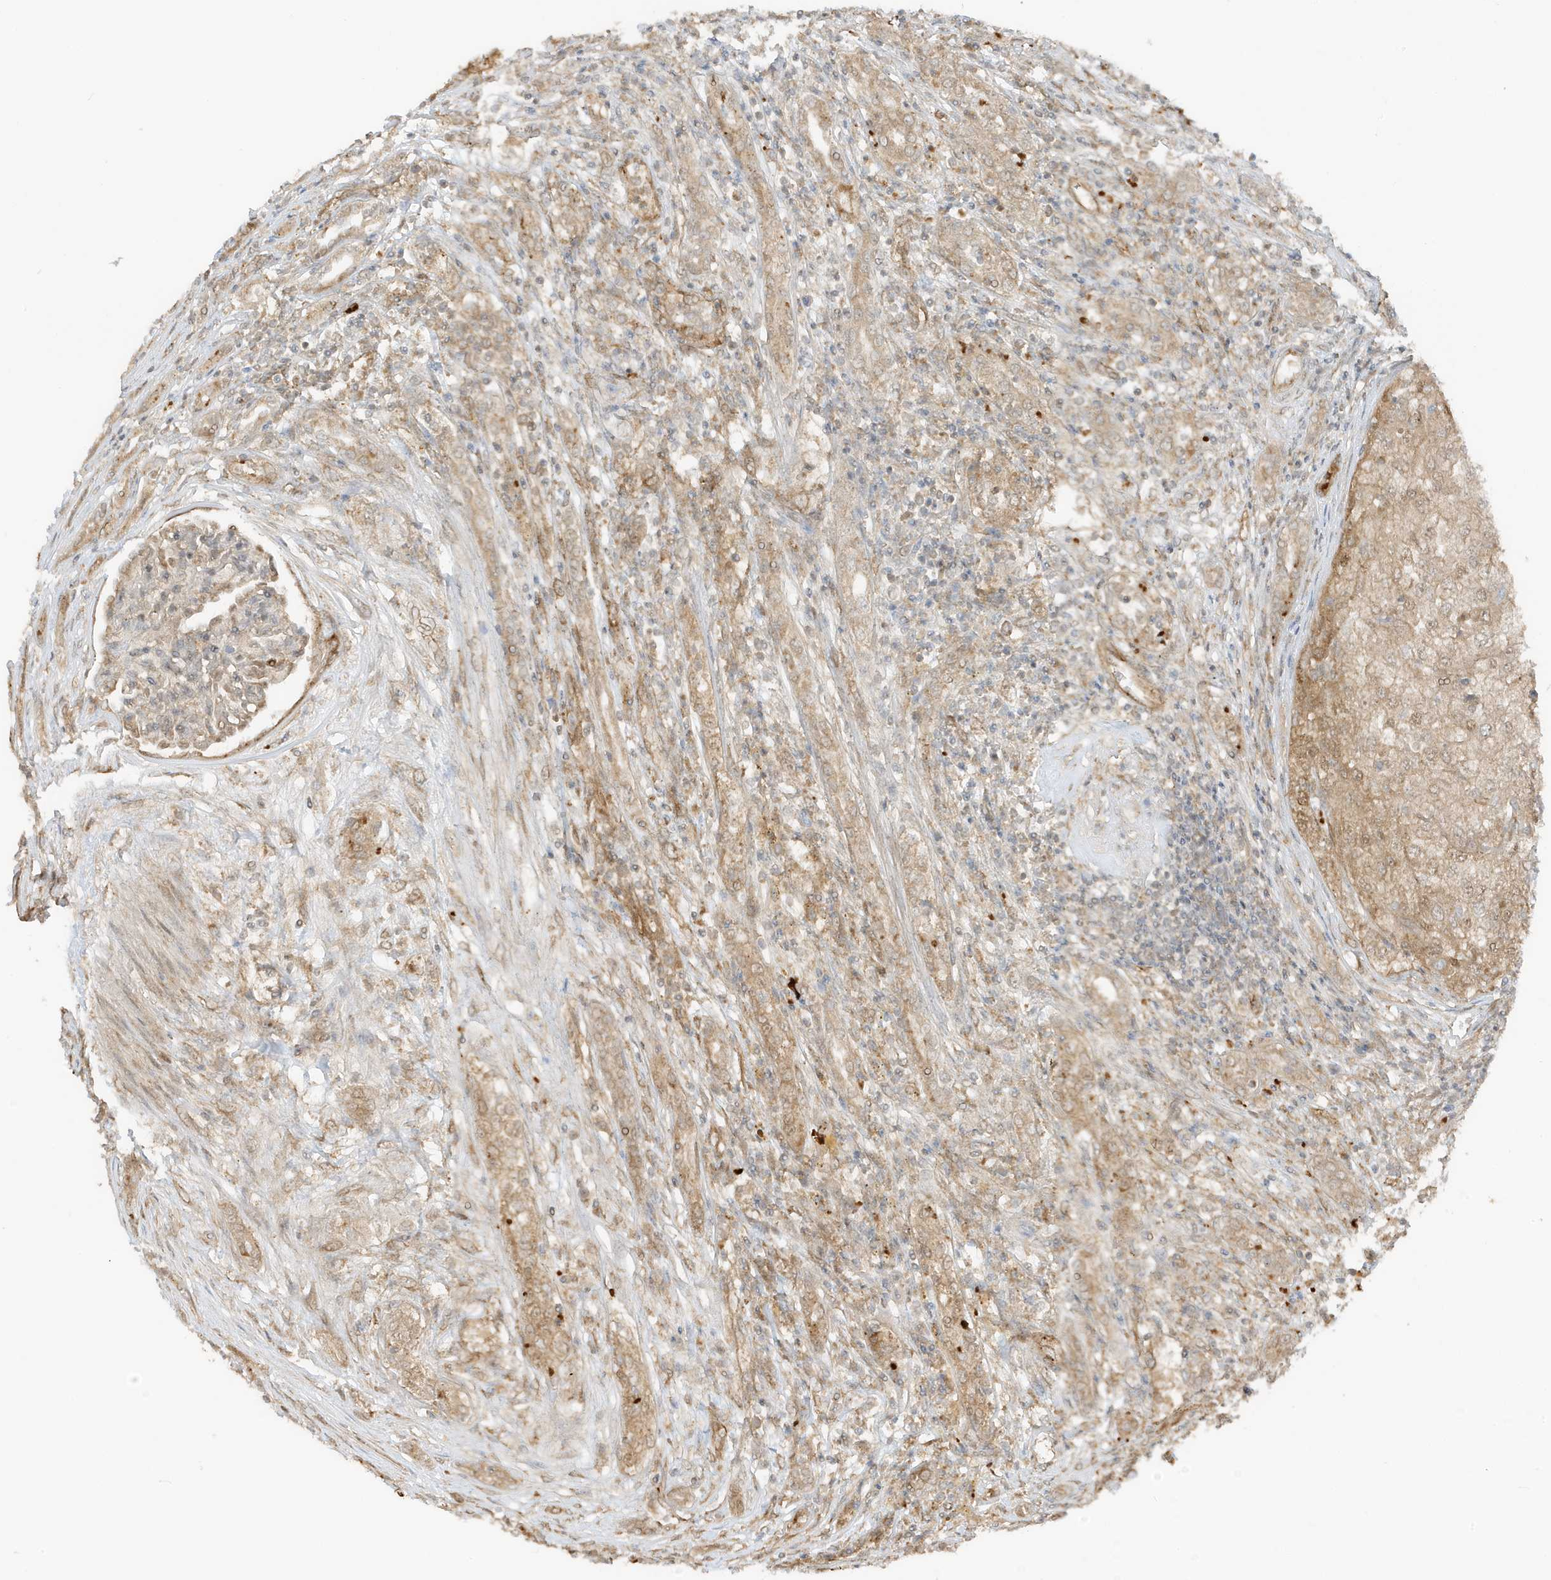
{"staining": {"intensity": "weak", "quantity": ">75%", "location": "cytoplasmic/membranous"}, "tissue": "renal cancer", "cell_type": "Tumor cells", "image_type": "cancer", "snomed": [{"axis": "morphology", "description": "Adenocarcinoma, NOS"}, {"axis": "topography", "description": "Kidney"}], "caption": "High-magnification brightfield microscopy of adenocarcinoma (renal) stained with DAB (3,3'-diaminobenzidine) (brown) and counterstained with hematoxylin (blue). tumor cells exhibit weak cytoplasmic/membranous staining is present in approximately>75% of cells.", "gene": "UBAP2L", "patient": {"sex": "female", "age": 54}}